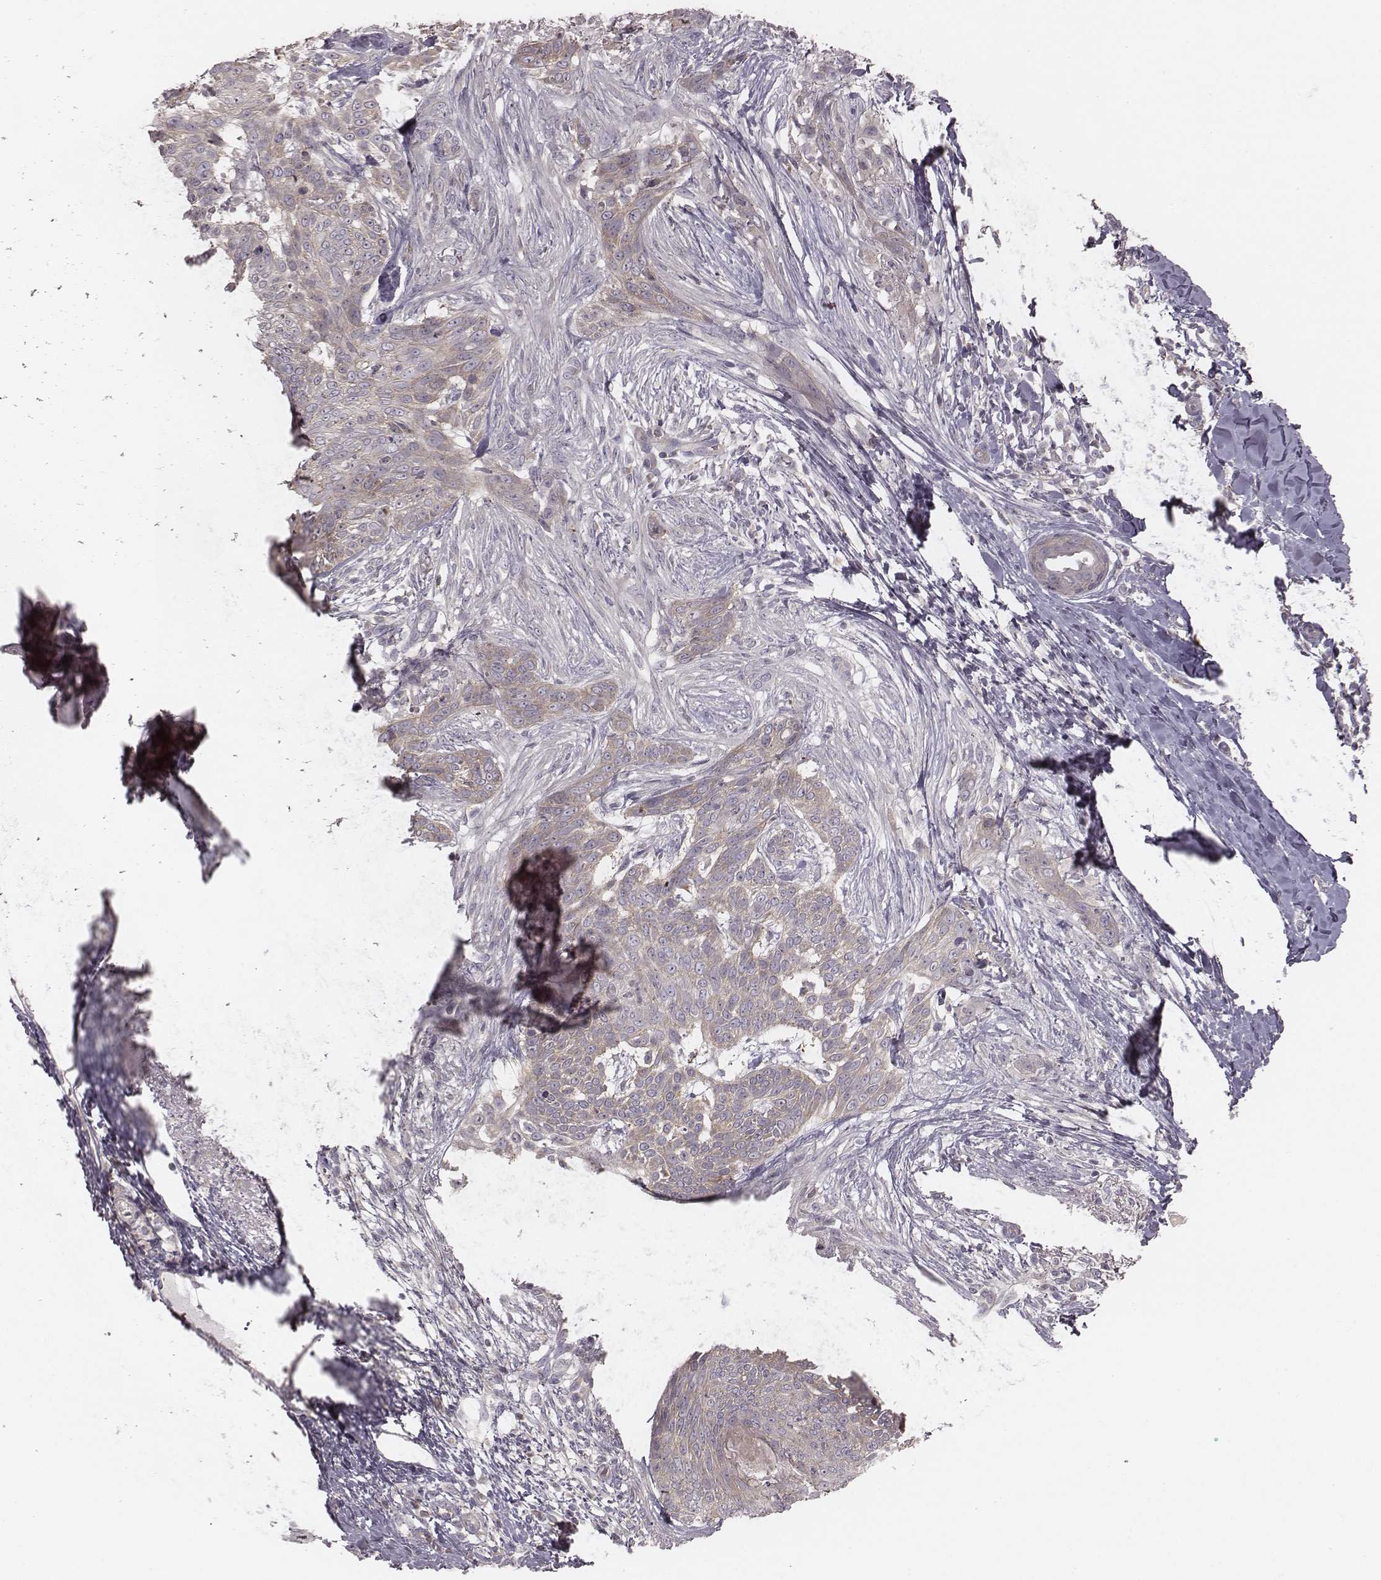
{"staining": {"intensity": "weak", "quantity": ">75%", "location": "cytoplasmic/membranous"}, "tissue": "skin cancer", "cell_type": "Tumor cells", "image_type": "cancer", "snomed": [{"axis": "morphology", "description": "Normal tissue, NOS"}, {"axis": "morphology", "description": "Basal cell carcinoma"}, {"axis": "topography", "description": "Skin"}], "caption": "Immunohistochemical staining of skin cancer exhibits low levels of weak cytoplasmic/membranous protein staining in approximately >75% of tumor cells. (DAB (3,3'-diaminobenzidine) IHC, brown staining for protein, blue staining for nuclei).", "gene": "TDRD5", "patient": {"sex": "male", "age": 84}}